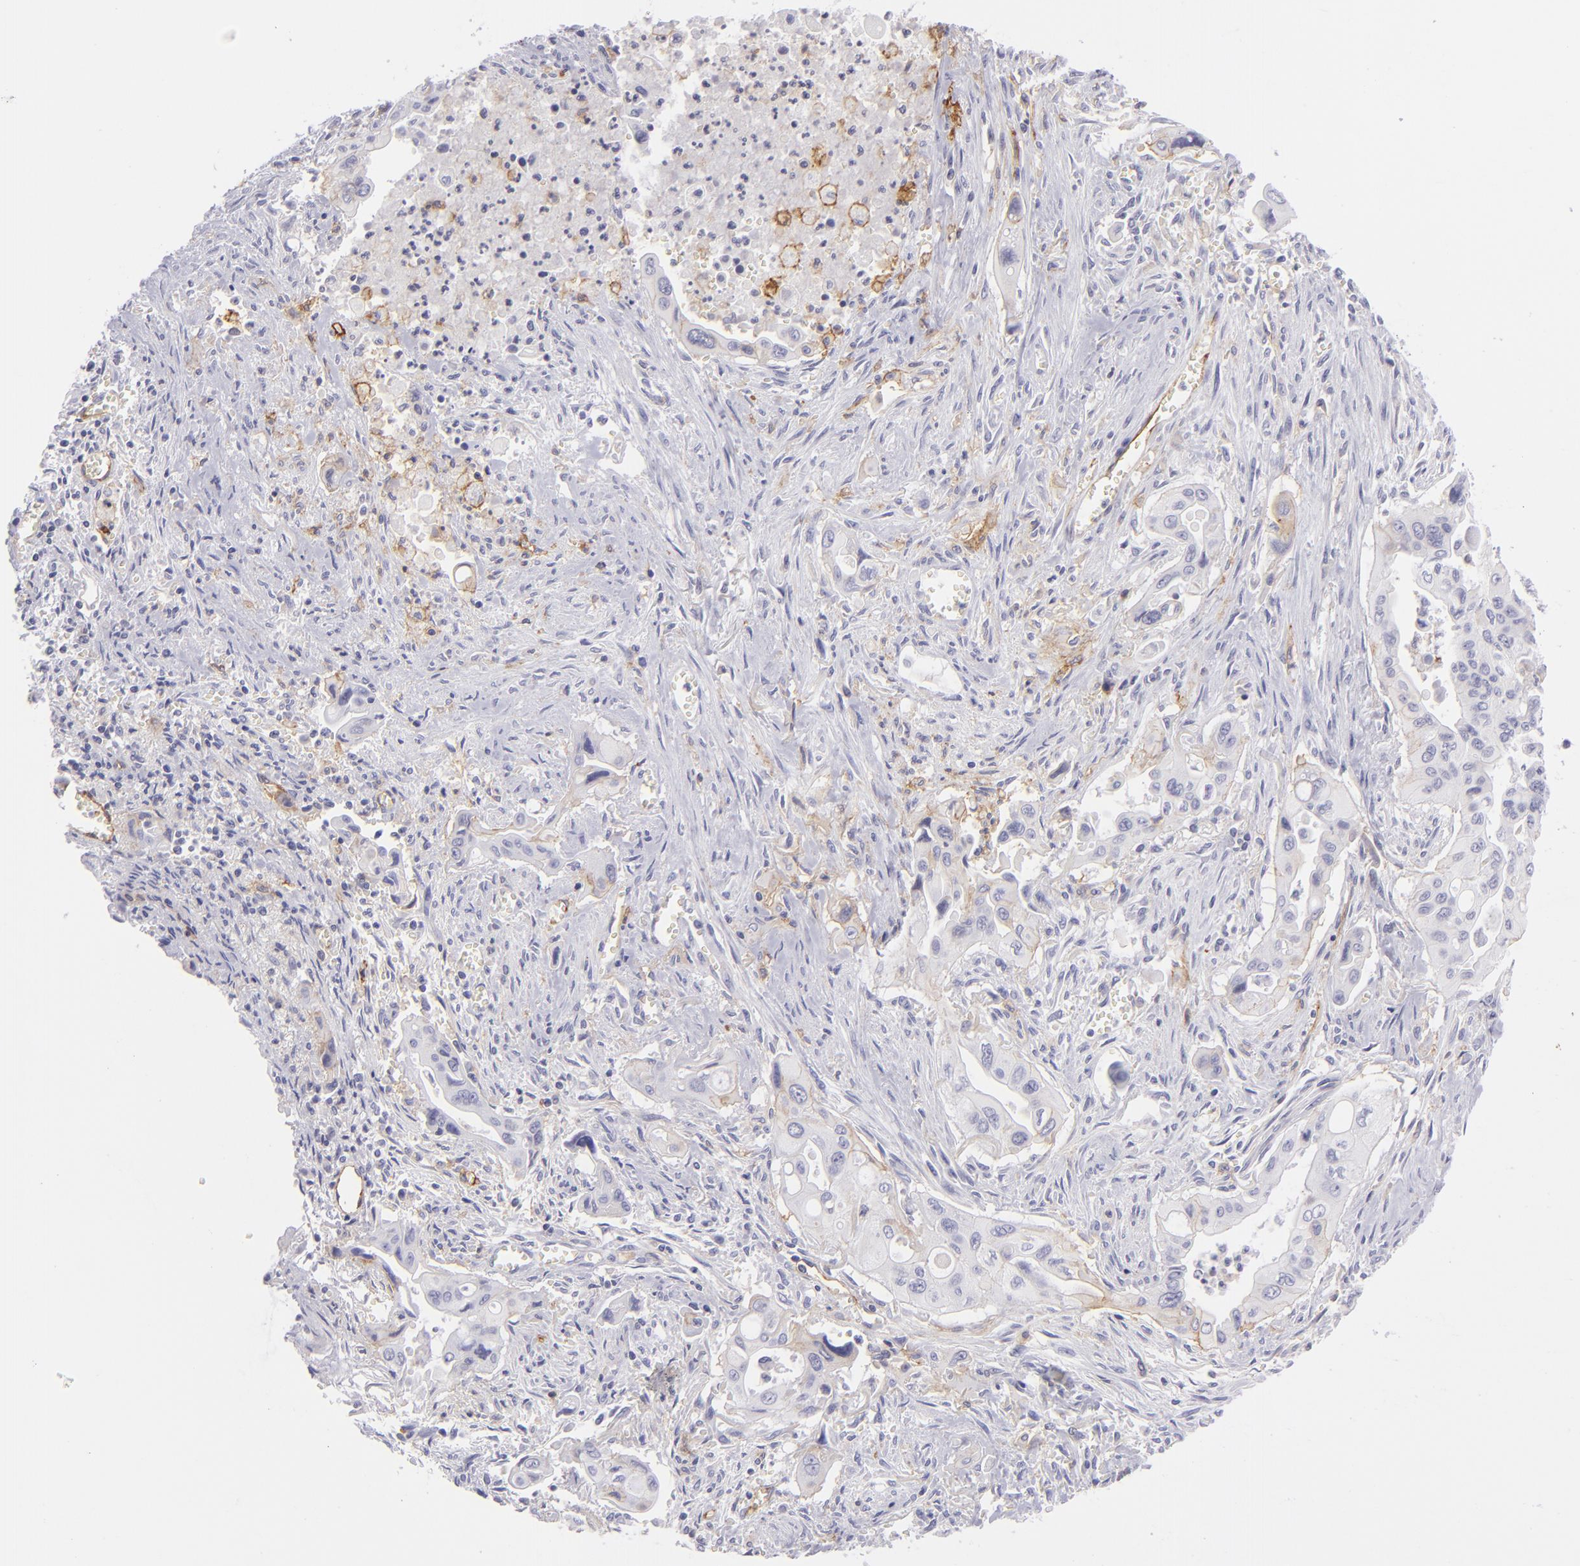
{"staining": {"intensity": "negative", "quantity": "none", "location": "none"}, "tissue": "pancreatic cancer", "cell_type": "Tumor cells", "image_type": "cancer", "snomed": [{"axis": "morphology", "description": "Adenocarcinoma, NOS"}, {"axis": "topography", "description": "Pancreas"}], "caption": "Photomicrograph shows no protein positivity in tumor cells of adenocarcinoma (pancreatic) tissue.", "gene": "THBD", "patient": {"sex": "male", "age": 77}}